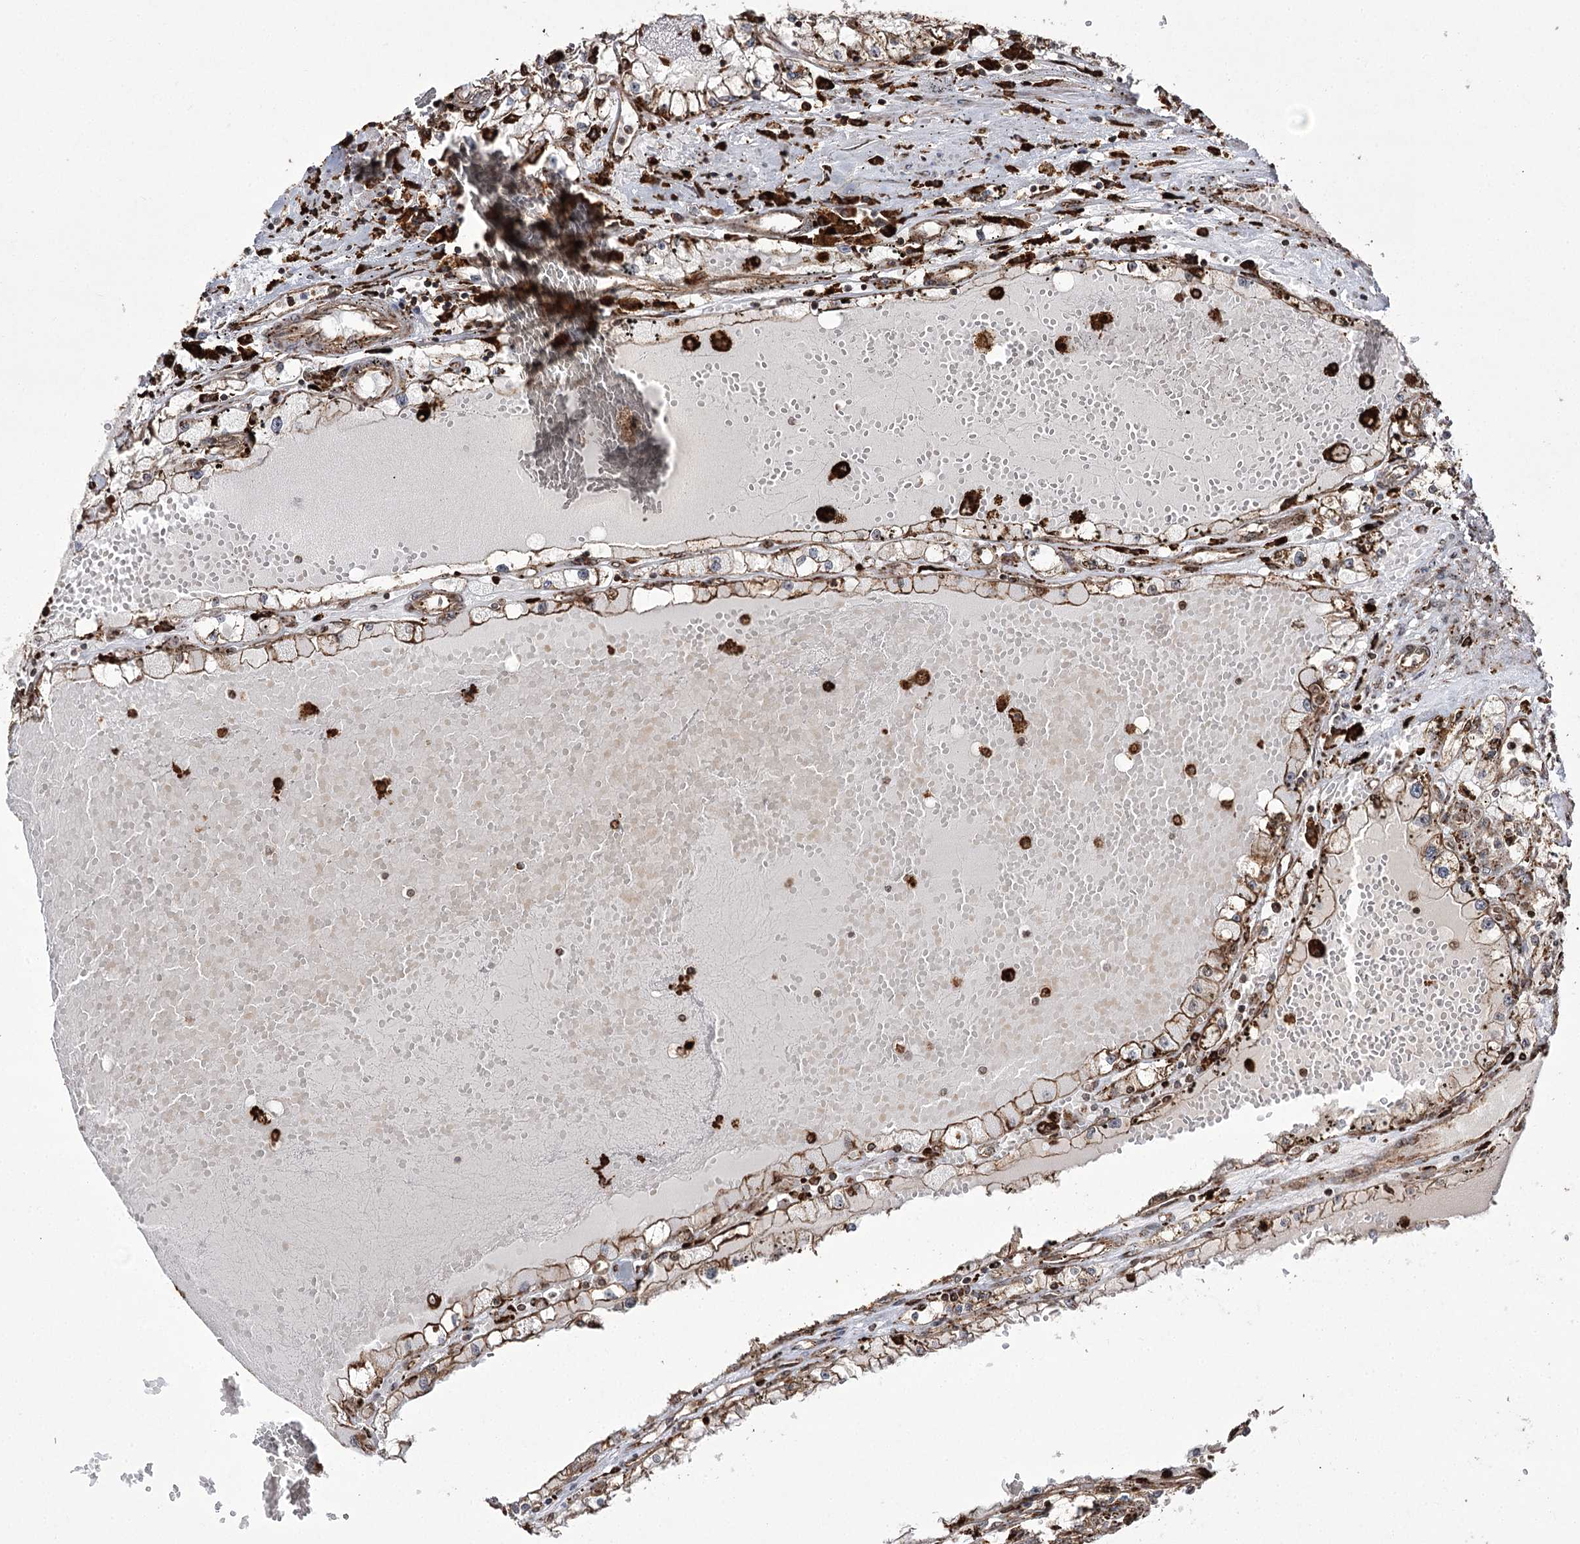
{"staining": {"intensity": "moderate", "quantity": ">75%", "location": "cytoplasmic/membranous"}, "tissue": "renal cancer", "cell_type": "Tumor cells", "image_type": "cancer", "snomed": [{"axis": "morphology", "description": "Adenocarcinoma, NOS"}, {"axis": "topography", "description": "Kidney"}], "caption": "Immunohistochemical staining of renal cancer displays medium levels of moderate cytoplasmic/membranous positivity in approximately >75% of tumor cells.", "gene": "FANCL", "patient": {"sex": "male", "age": 56}}